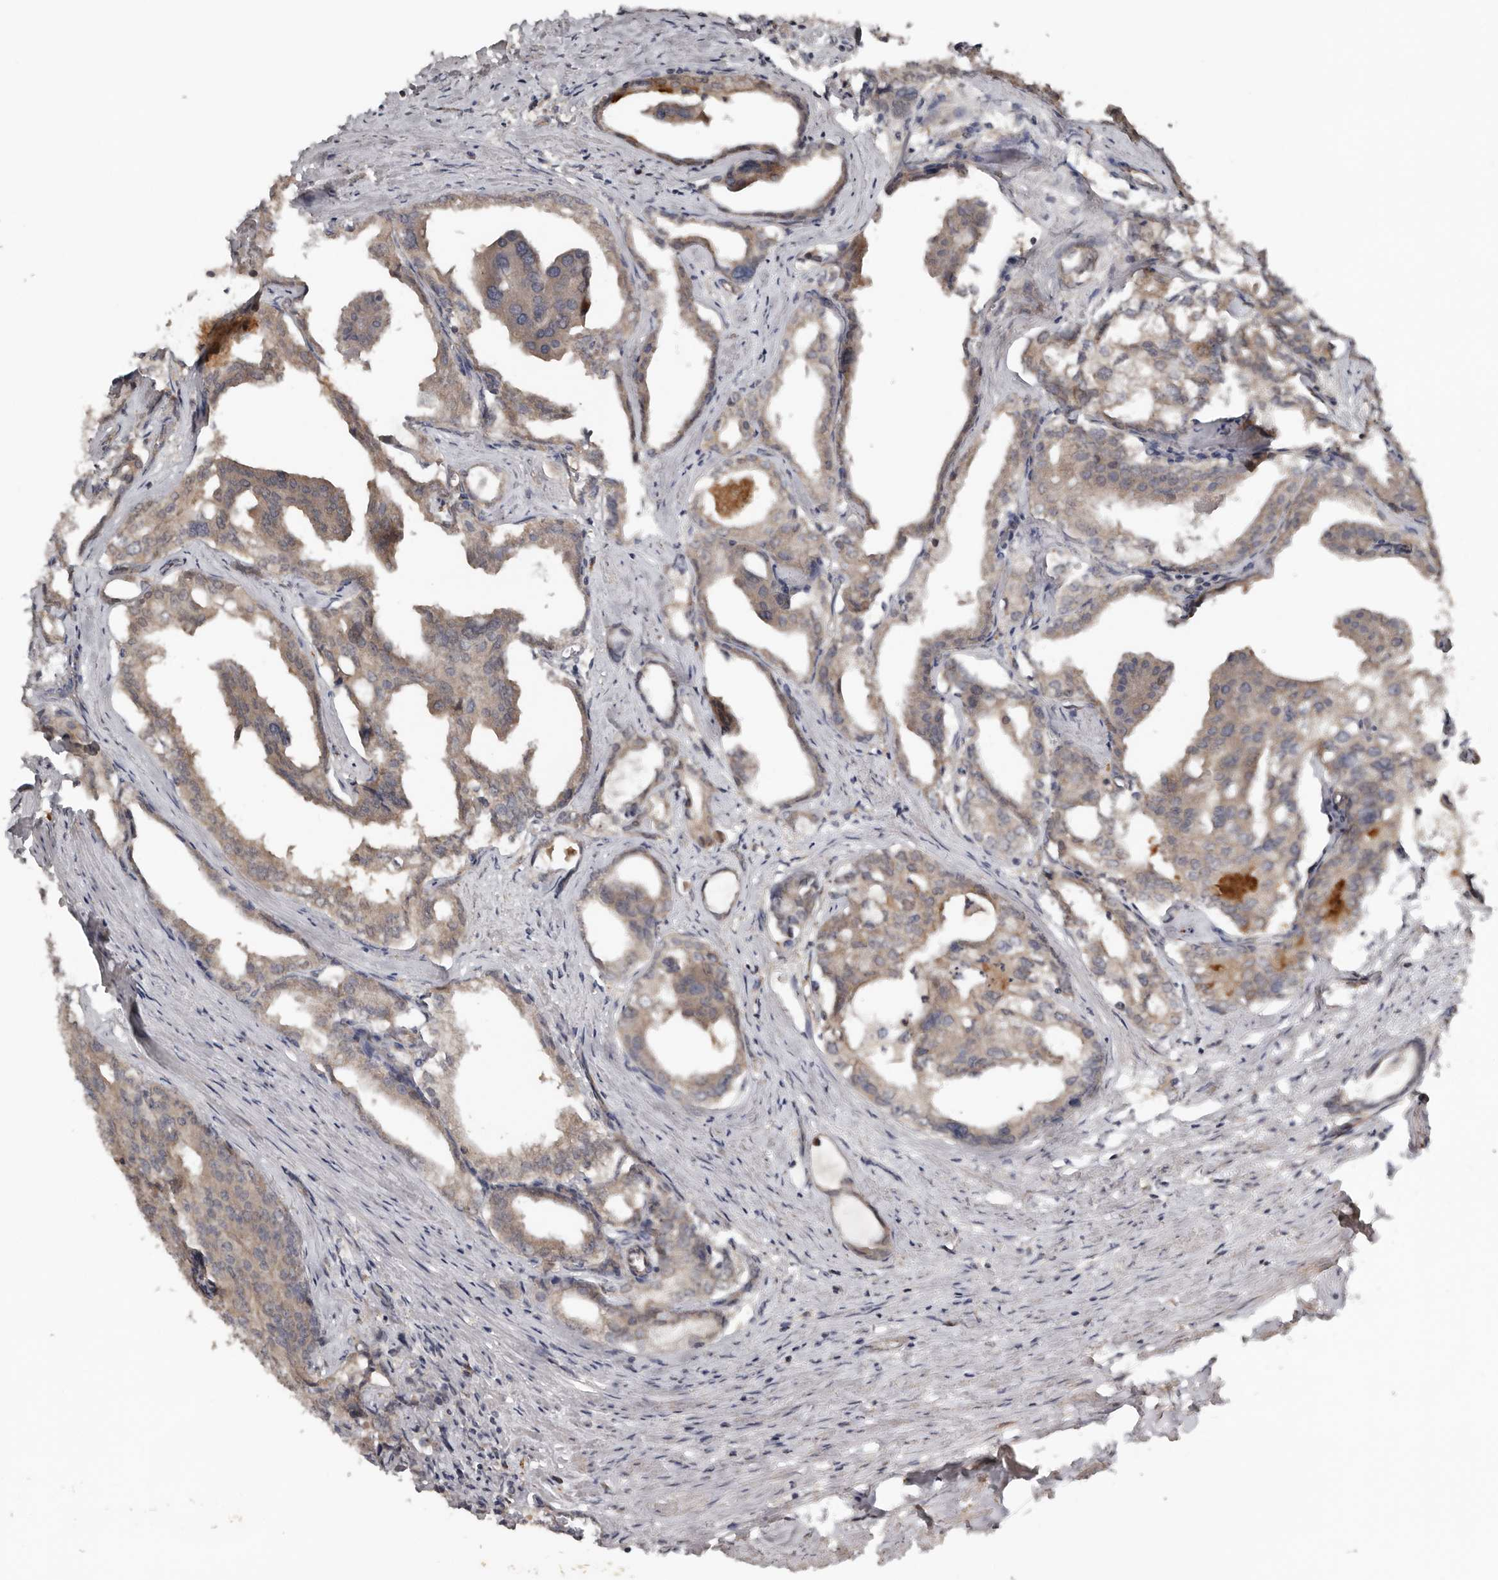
{"staining": {"intensity": "weak", "quantity": "<25%", "location": "cytoplasmic/membranous"}, "tissue": "prostate cancer", "cell_type": "Tumor cells", "image_type": "cancer", "snomed": [{"axis": "morphology", "description": "Adenocarcinoma, High grade"}, {"axis": "topography", "description": "Prostate"}], "caption": "An immunohistochemistry image of prostate high-grade adenocarcinoma is shown. There is no staining in tumor cells of prostate high-grade adenocarcinoma. (Brightfield microscopy of DAB (3,3'-diaminobenzidine) immunohistochemistry at high magnification).", "gene": "DNAJB4", "patient": {"sex": "male", "age": 50}}